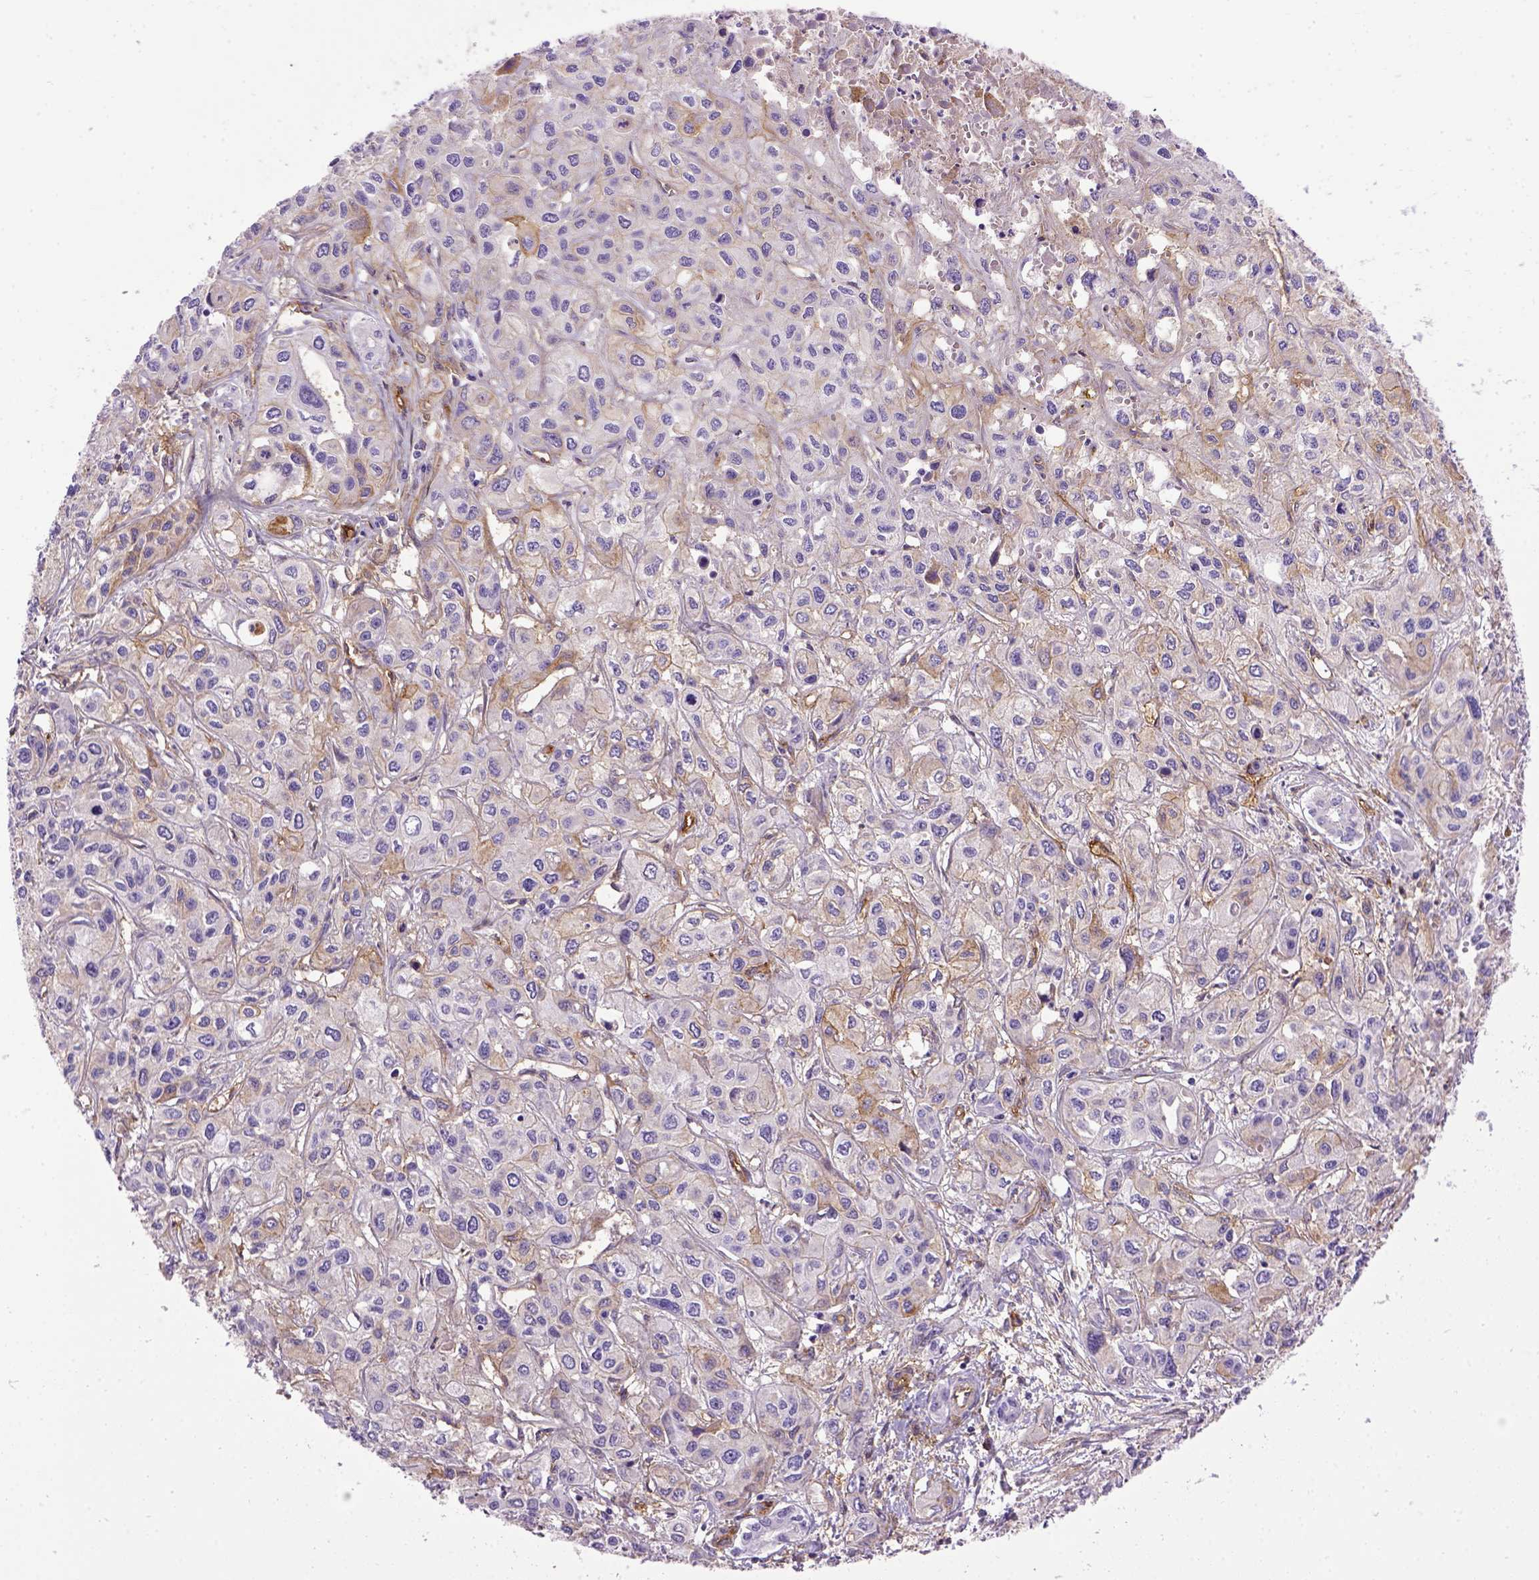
{"staining": {"intensity": "negative", "quantity": "none", "location": "none"}, "tissue": "liver cancer", "cell_type": "Tumor cells", "image_type": "cancer", "snomed": [{"axis": "morphology", "description": "Cholangiocarcinoma"}, {"axis": "topography", "description": "Liver"}], "caption": "Immunohistochemical staining of human liver cancer reveals no significant expression in tumor cells. The staining was performed using DAB (3,3'-diaminobenzidine) to visualize the protein expression in brown, while the nuclei were stained in blue with hematoxylin (Magnification: 20x).", "gene": "ENG", "patient": {"sex": "female", "age": 66}}